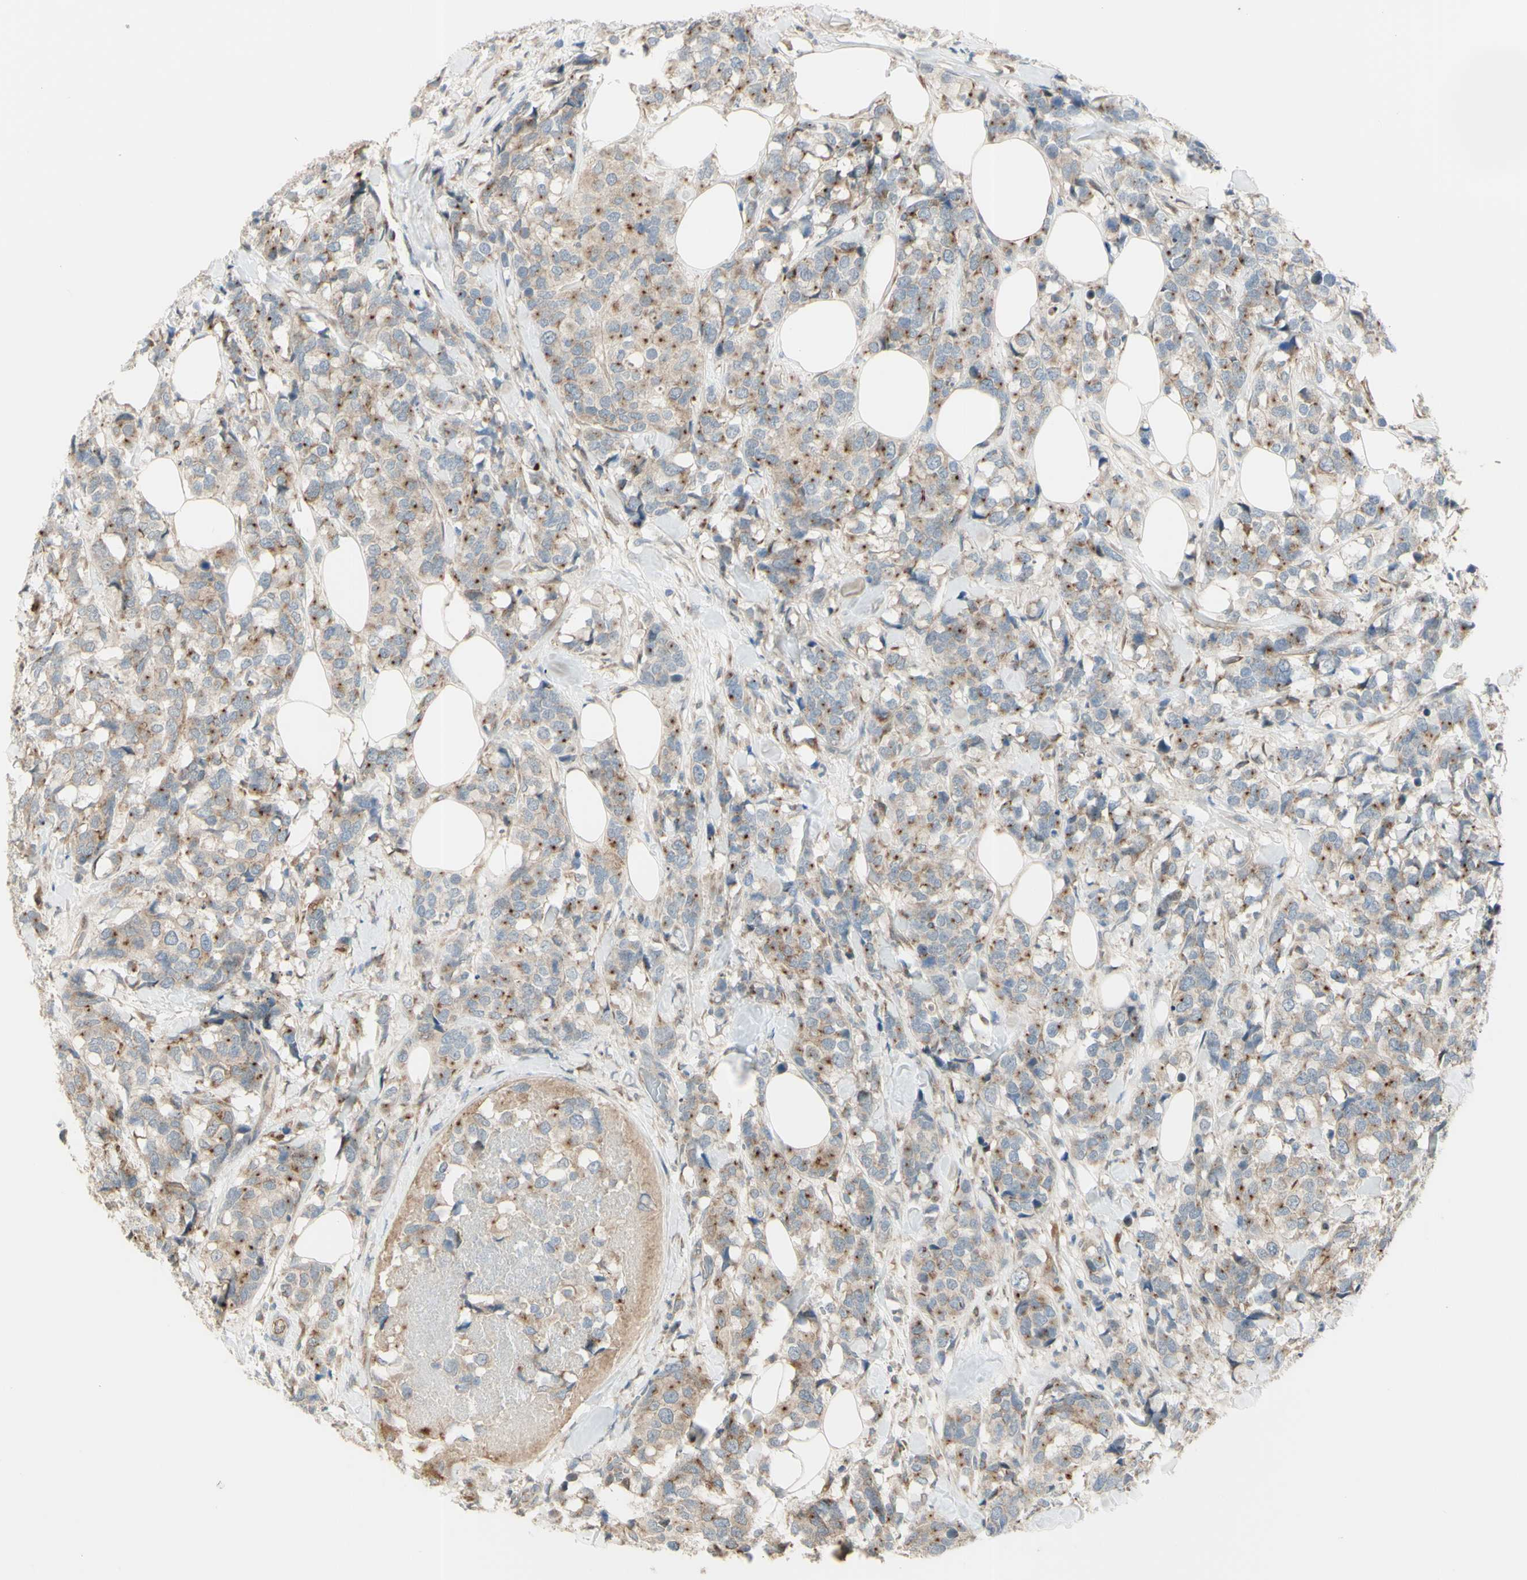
{"staining": {"intensity": "moderate", "quantity": ">75%", "location": "cytoplasmic/membranous"}, "tissue": "breast cancer", "cell_type": "Tumor cells", "image_type": "cancer", "snomed": [{"axis": "morphology", "description": "Lobular carcinoma"}, {"axis": "topography", "description": "Breast"}], "caption": "Breast lobular carcinoma stained for a protein (brown) displays moderate cytoplasmic/membranous positive positivity in about >75% of tumor cells.", "gene": "LMTK2", "patient": {"sex": "female", "age": 59}}